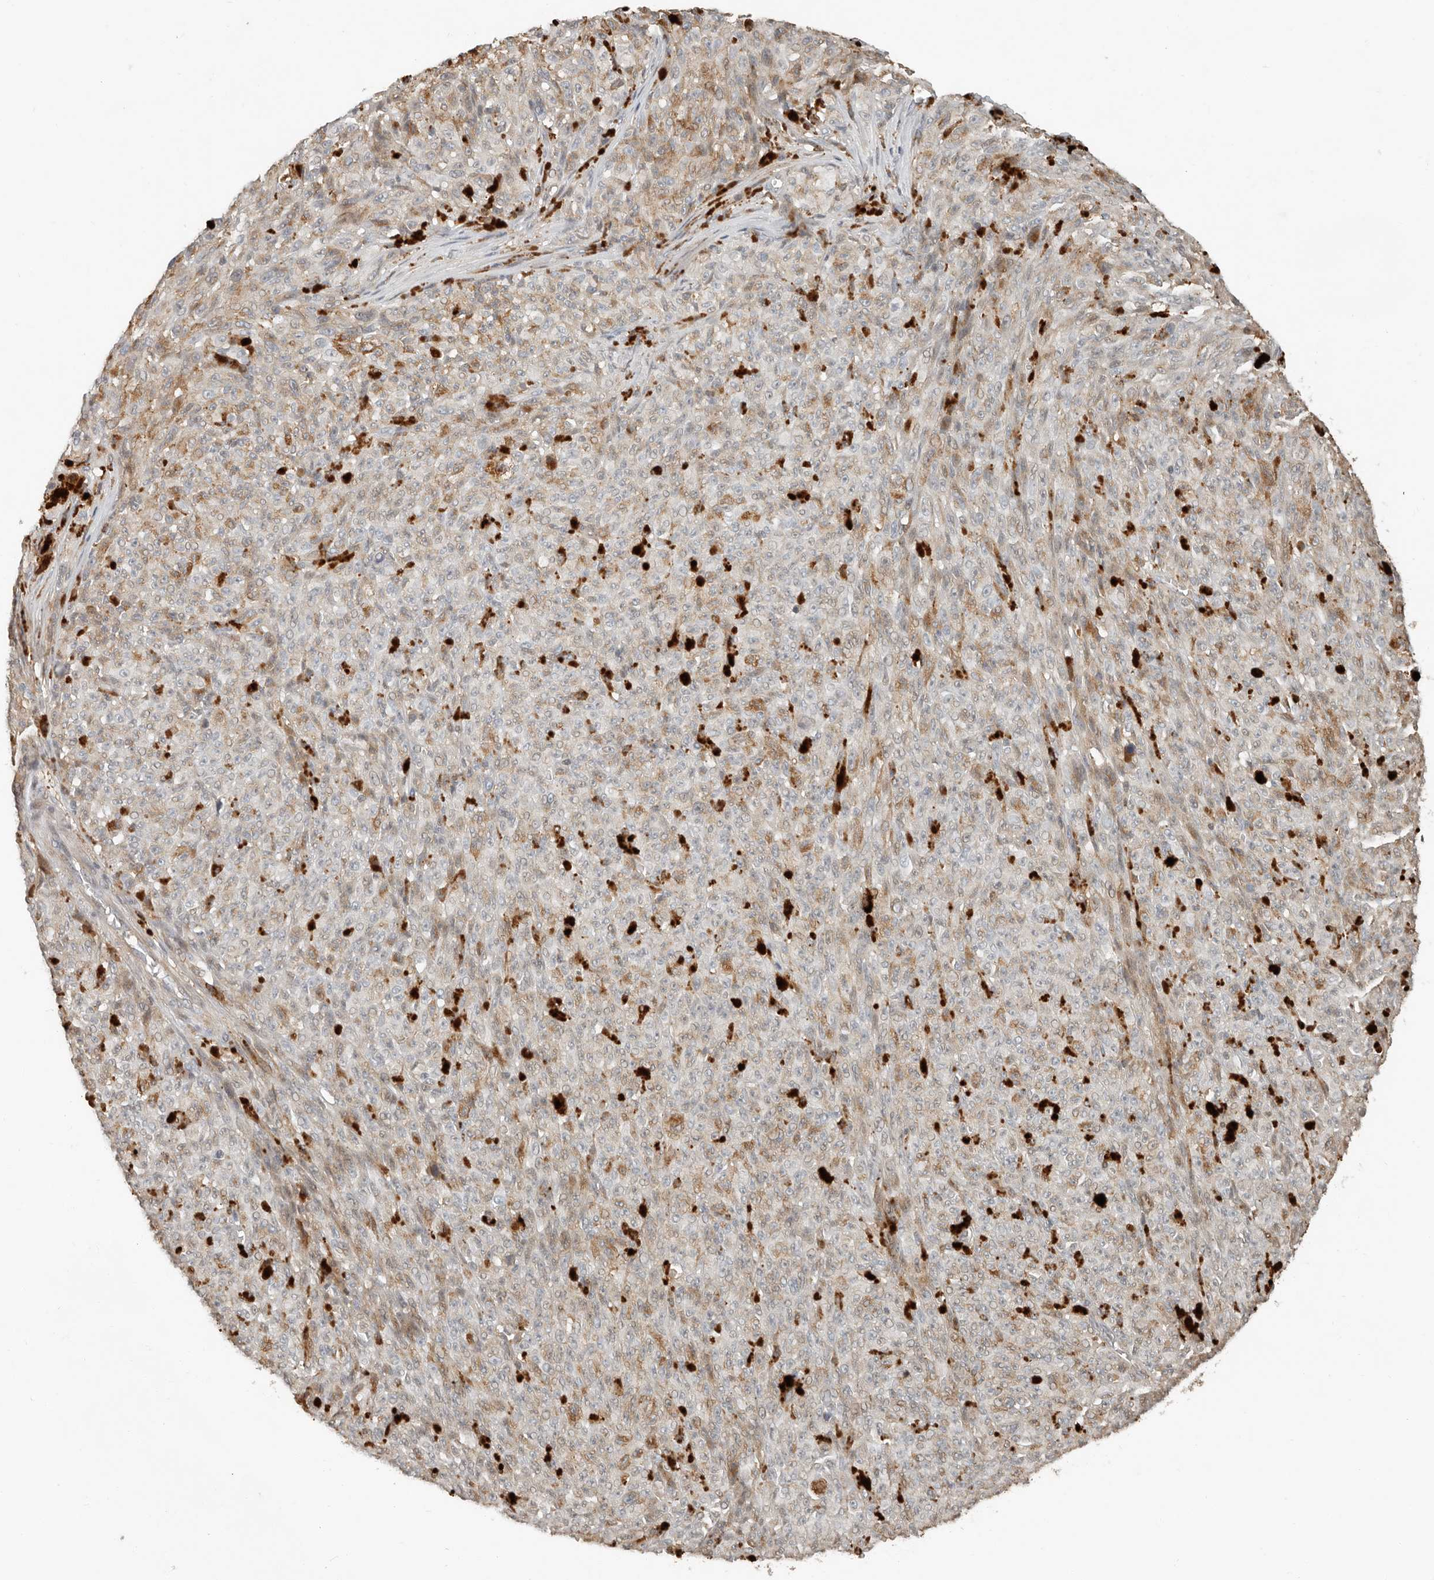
{"staining": {"intensity": "weak", "quantity": "25%-75%", "location": "cytoplasmic/membranous"}, "tissue": "melanoma", "cell_type": "Tumor cells", "image_type": "cancer", "snomed": [{"axis": "morphology", "description": "Malignant melanoma, NOS"}, {"axis": "topography", "description": "Skin"}], "caption": "A brown stain labels weak cytoplasmic/membranous expression of a protein in malignant melanoma tumor cells.", "gene": "KLHL38", "patient": {"sex": "female", "age": 82}}